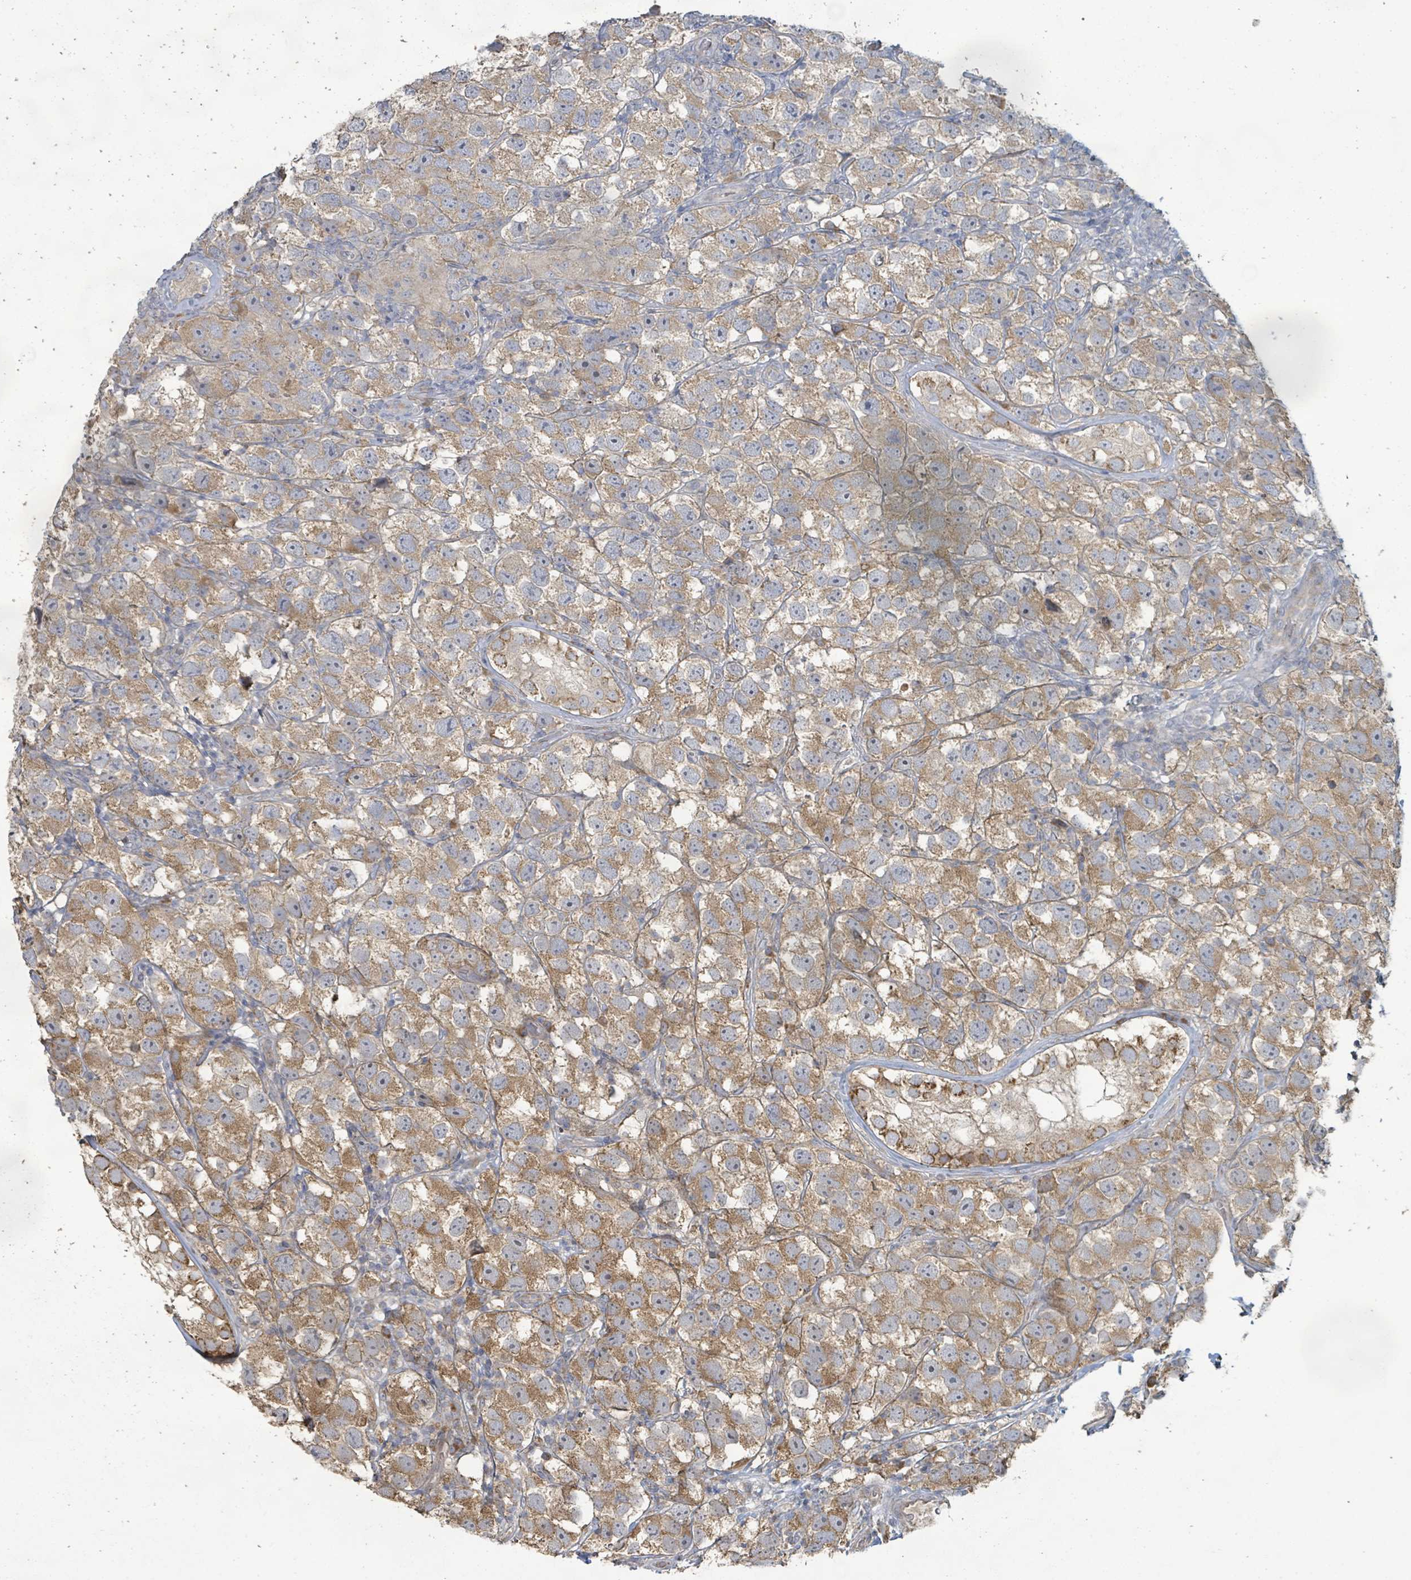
{"staining": {"intensity": "moderate", "quantity": ">75%", "location": "cytoplasmic/membranous"}, "tissue": "testis cancer", "cell_type": "Tumor cells", "image_type": "cancer", "snomed": [{"axis": "morphology", "description": "Seminoma, NOS"}, {"axis": "topography", "description": "Testis"}], "caption": "Immunohistochemical staining of human testis cancer demonstrates medium levels of moderate cytoplasmic/membranous protein expression in approximately >75% of tumor cells. (DAB = brown stain, brightfield microscopy at high magnification).", "gene": "KCNS2", "patient": {"sex": "male", "age": 26}}